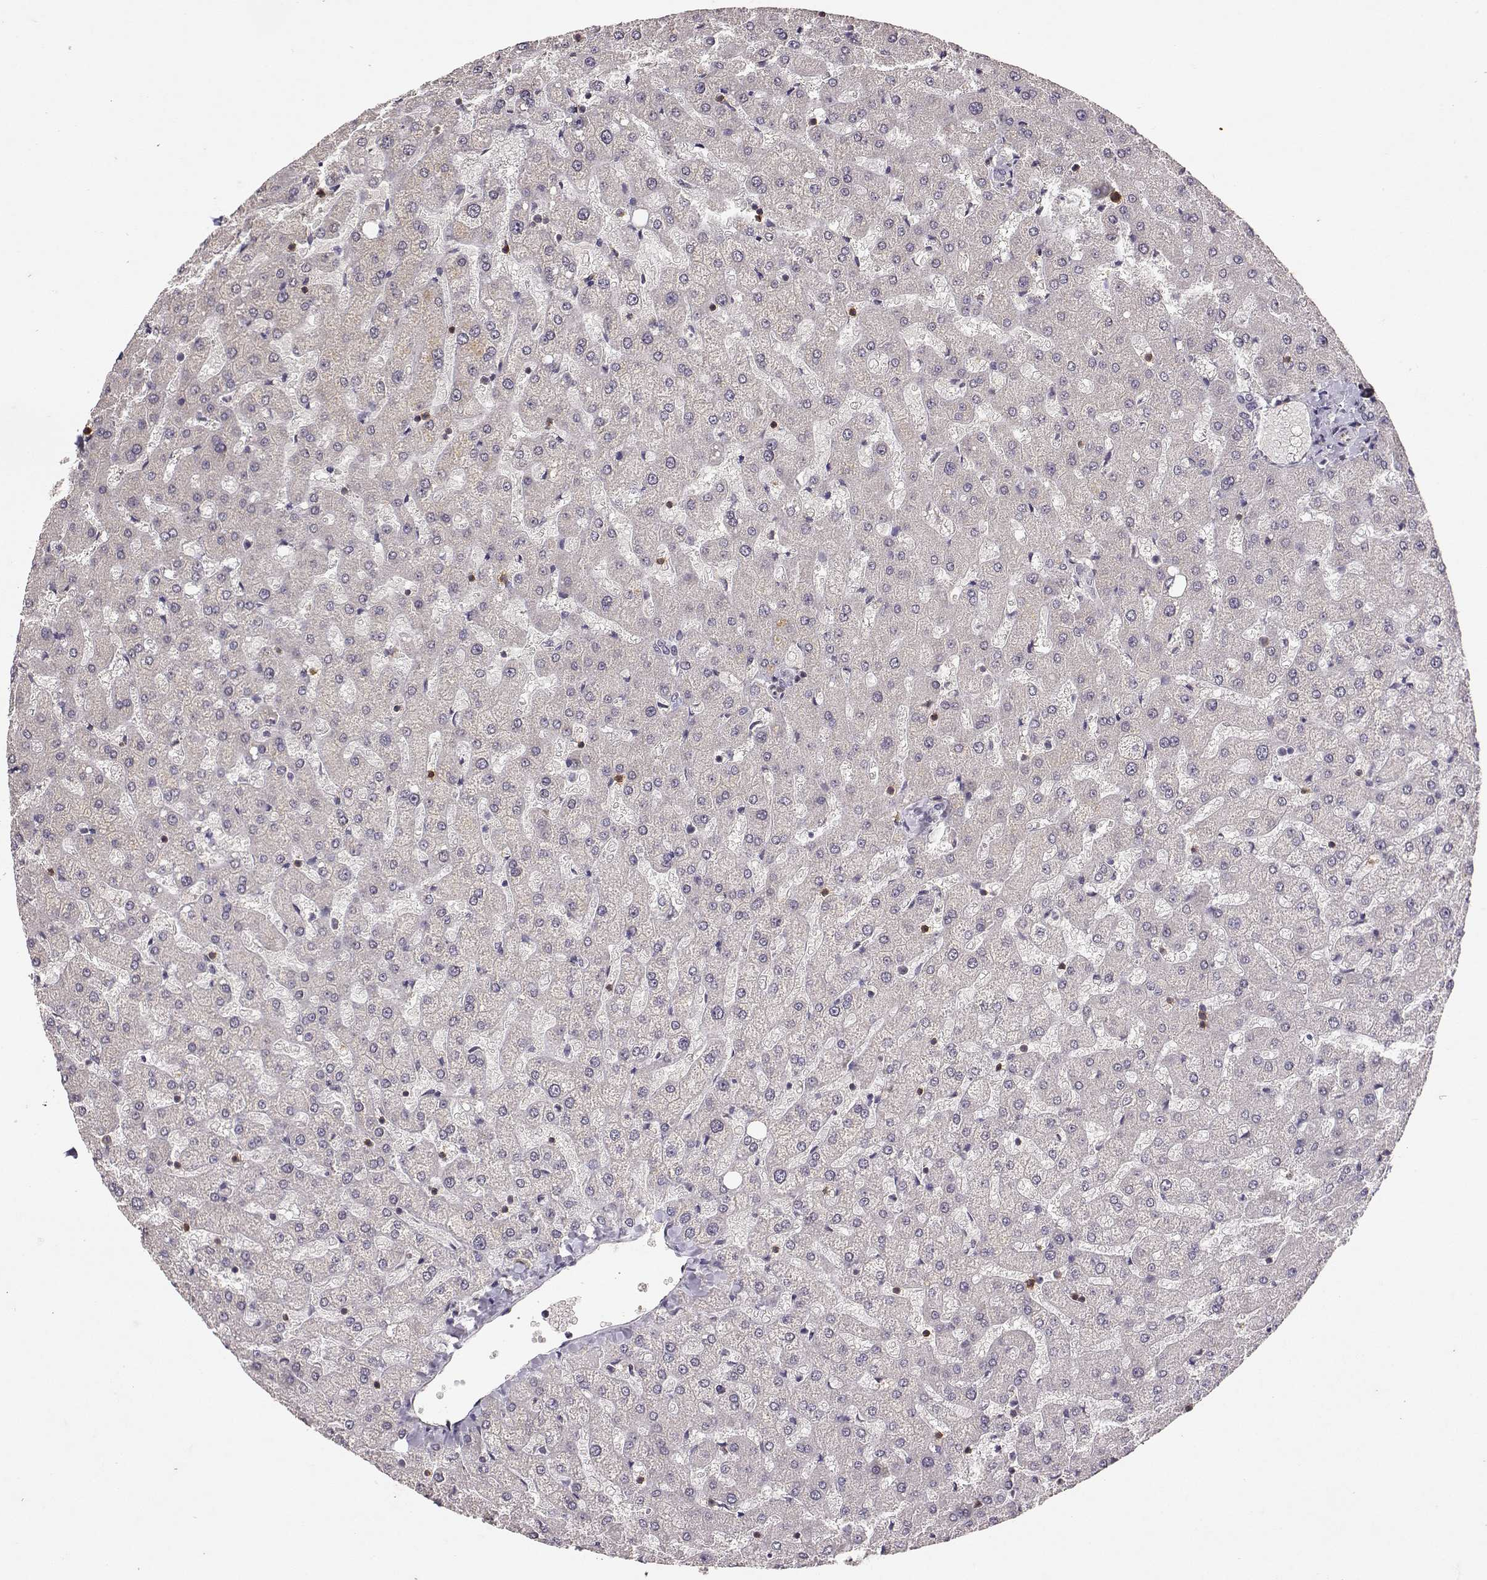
{"staining": {"intensity": "negative", "quantity": "none", "location": "none"}, "tissue": "liver", "cell_type": "Cholangiocytes", "image_type": "normal", "snomed": [{"axis": "morphology", "description": "Normal tissue, NOS"}, {"axis": "topography", "description": "Liver"}], "caption": "IHC of normal human liver displays no staining in cholangiocytes. The staining was performed using DAB to visualize the protein expression in brown, while the nuclei were stained in blue with hematoxylin (Magnification: 20x).", "gene": "IFITM1", "patient": {"sex": "female", "age": 50}}